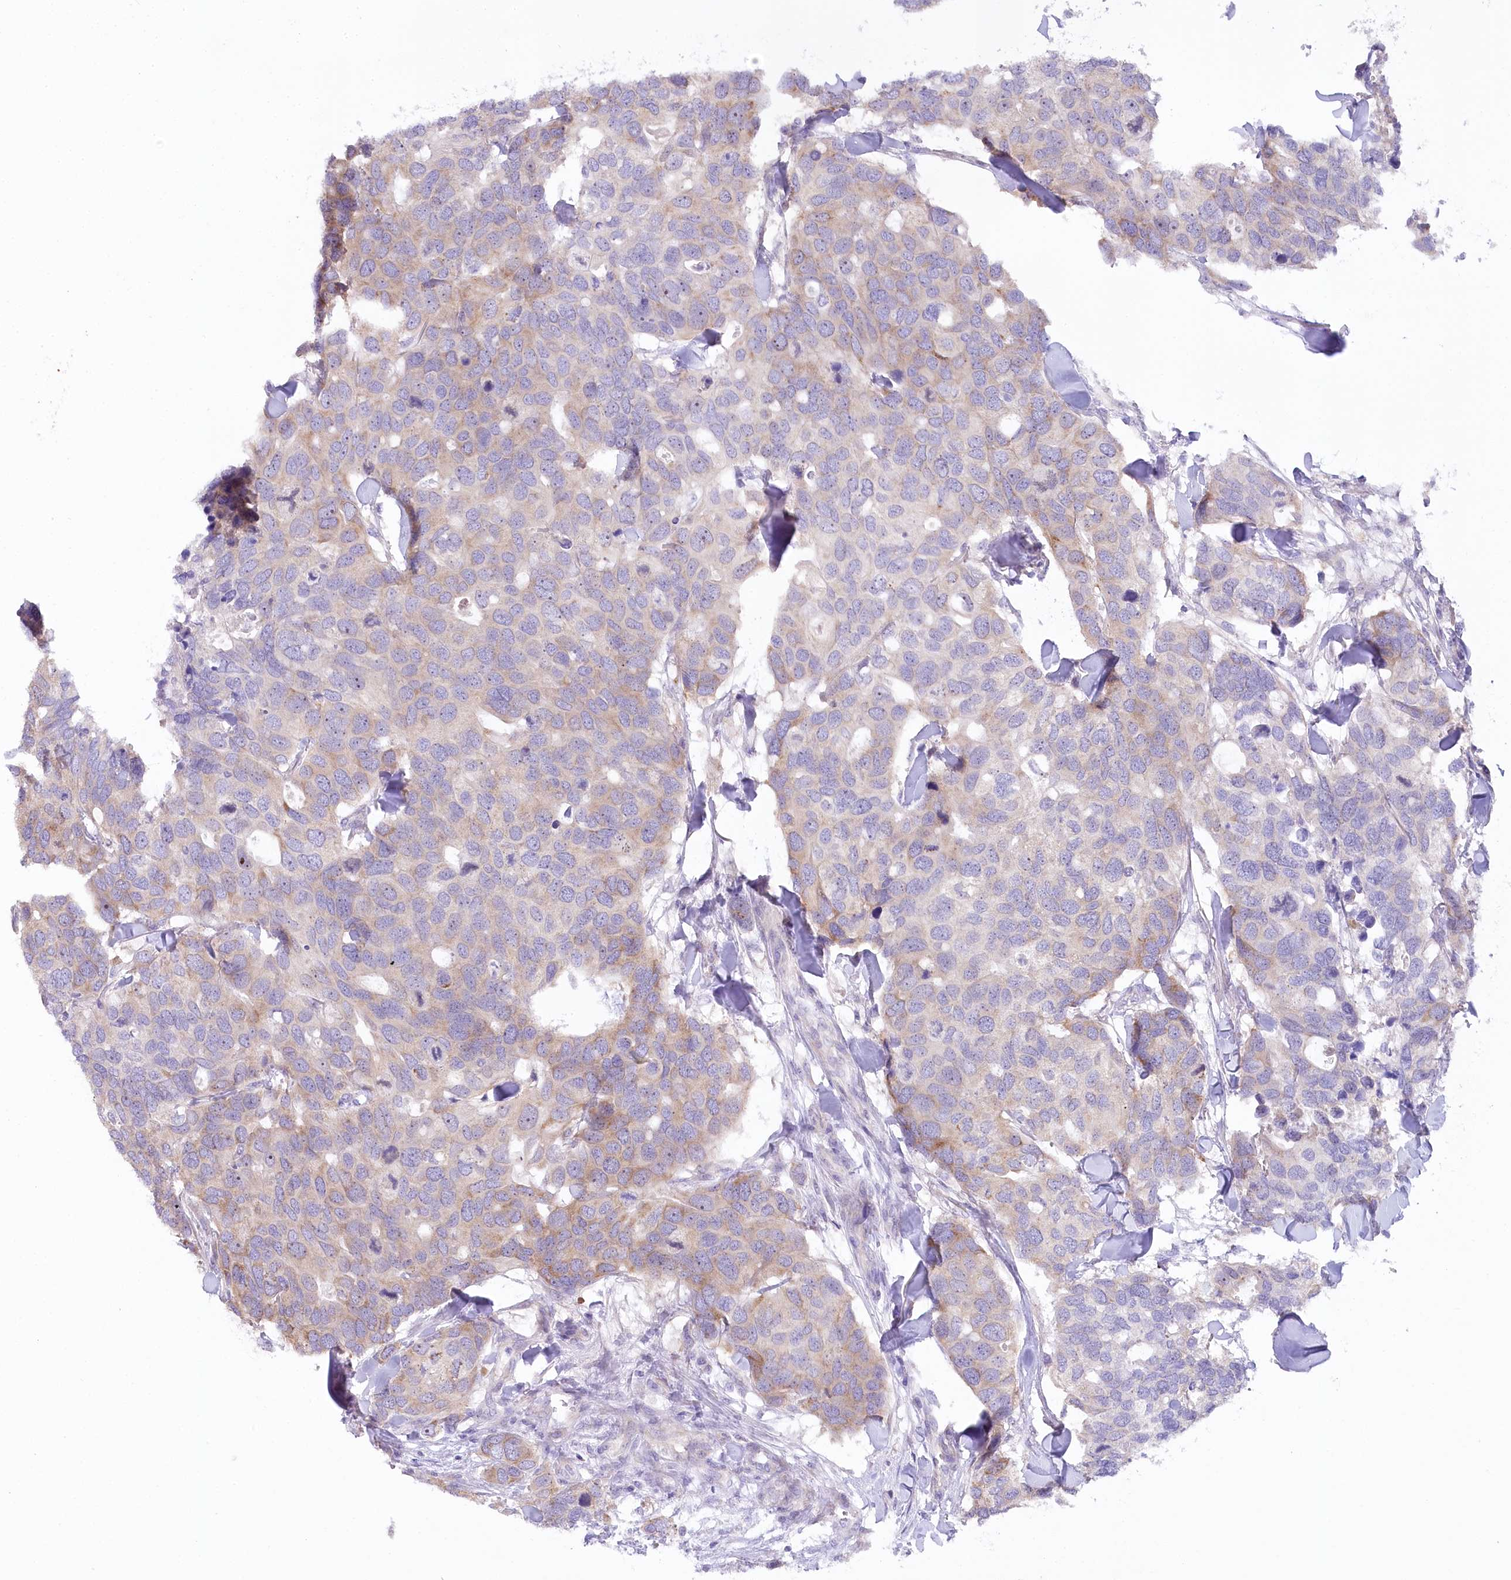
{"staining": {"intensity": "weak", "quantity": "25%-75%", "location": "cytoplasmic/membranous"}, "tissue": "breast cancer", "cell_type": "Tumor cells", "image_type": "cancer", "snomed": [{"axis": "morphology", "description": "Duct carcinoma"}, {"axis": "topography", "description": "Breast"}], "caption": "This is a micrograph of immunohistochemistry (IHC) staining of breast cancer (infiltrating ductal carcinoma), which shows weak expression in the cytoplasmic/membranous of tumor cells.", "gene": "MYOZ1", "patient": {"sex": "female", "age": 83}}